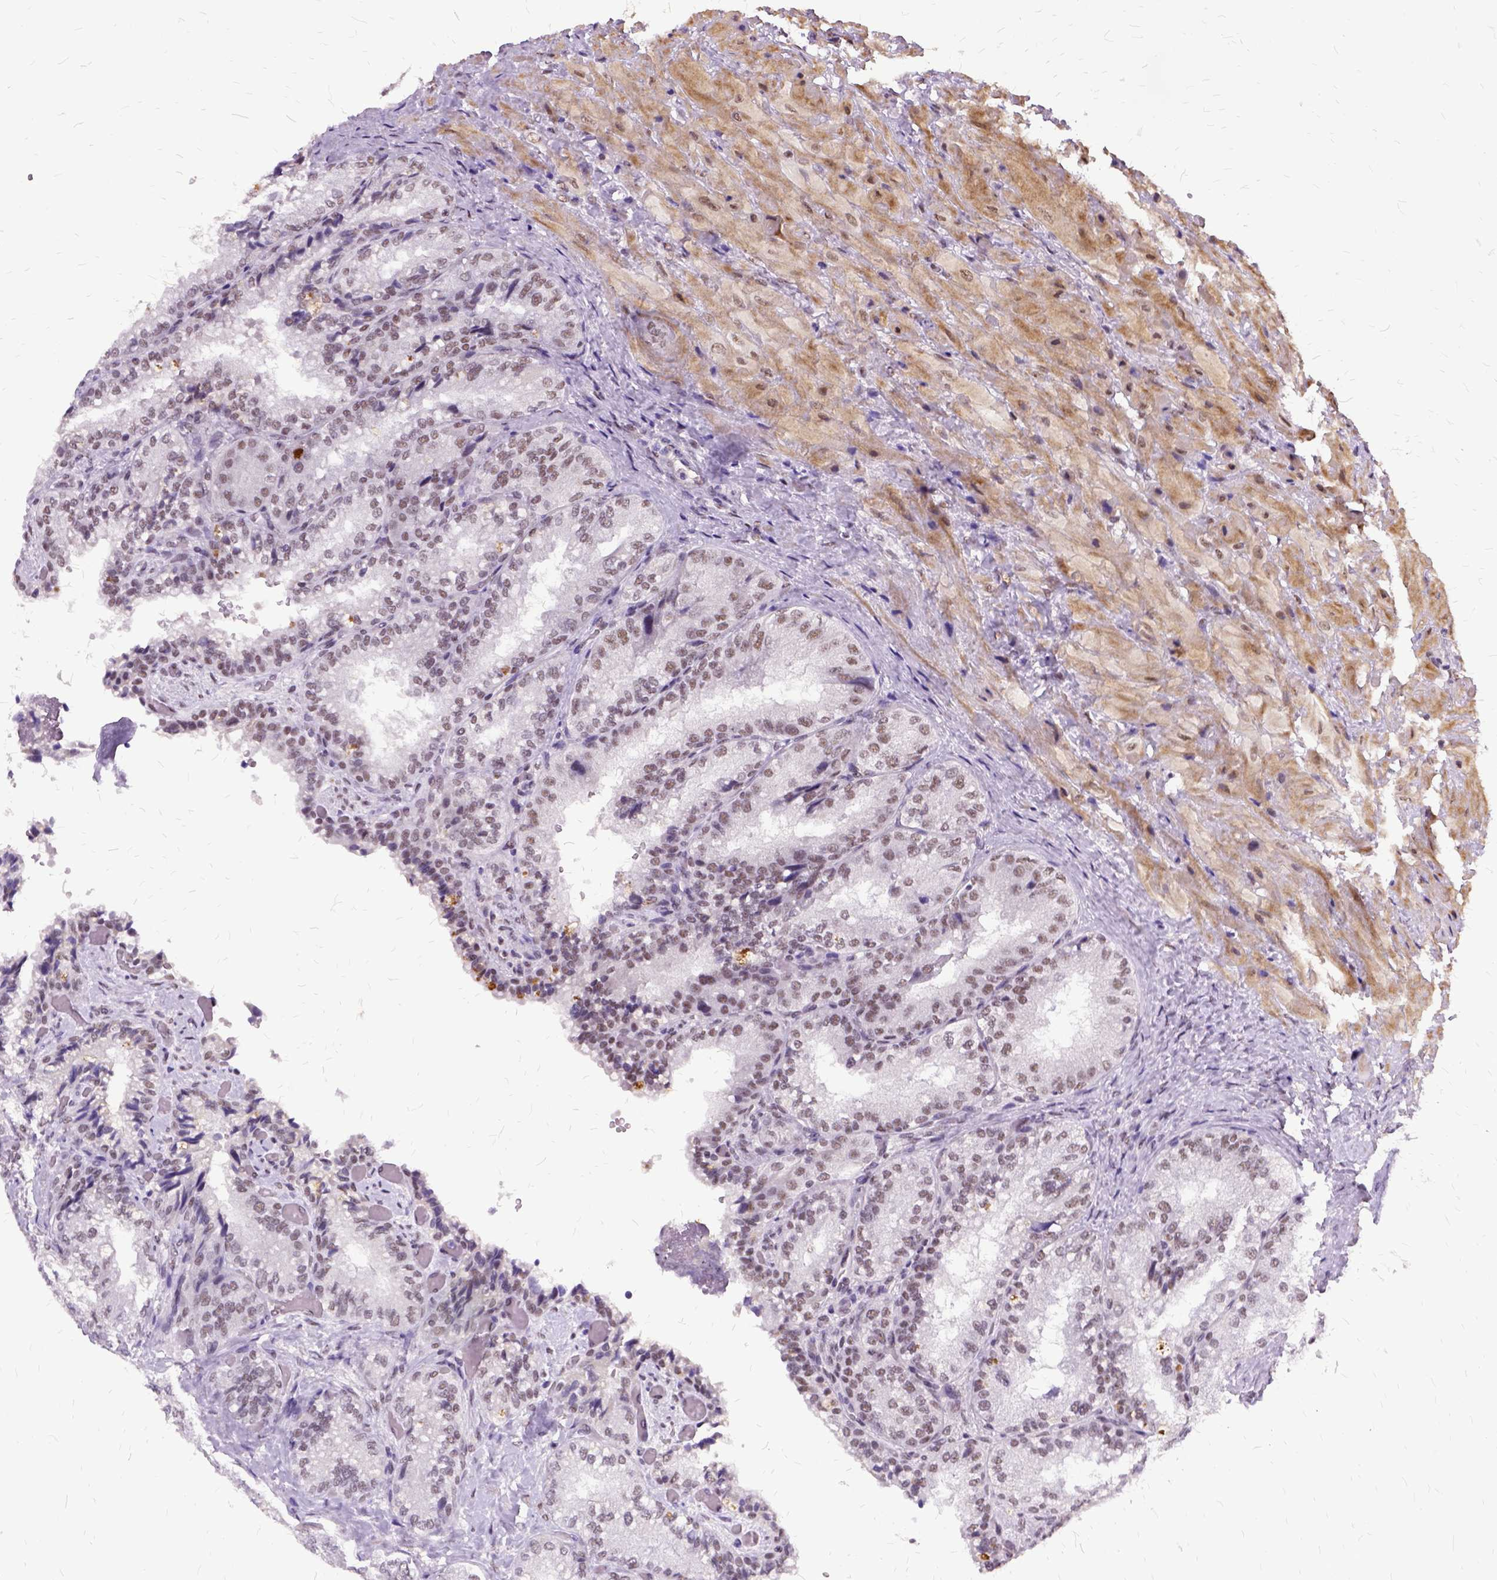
{"staining": {"intensity": "weak", "quantity": ">75%", "location": "nuclear"}, "tissue": "seminal vesicle", "cell_type": "Glandular cells", "image_type": "normal", "snomed": [{"axis": "morphology", "description": "Normal tissue, NOS"}, {"axis": "topography", "description": "Seminal veicle"}], "caption": "Immunohistochemistry (DAB) staining of unremarkable seminal vesicle shows weak nuclear protein expression in approximately >75% of glandular cells.", "gene": "SETD1A", "patient": {"sex": "male", "age": 57}}